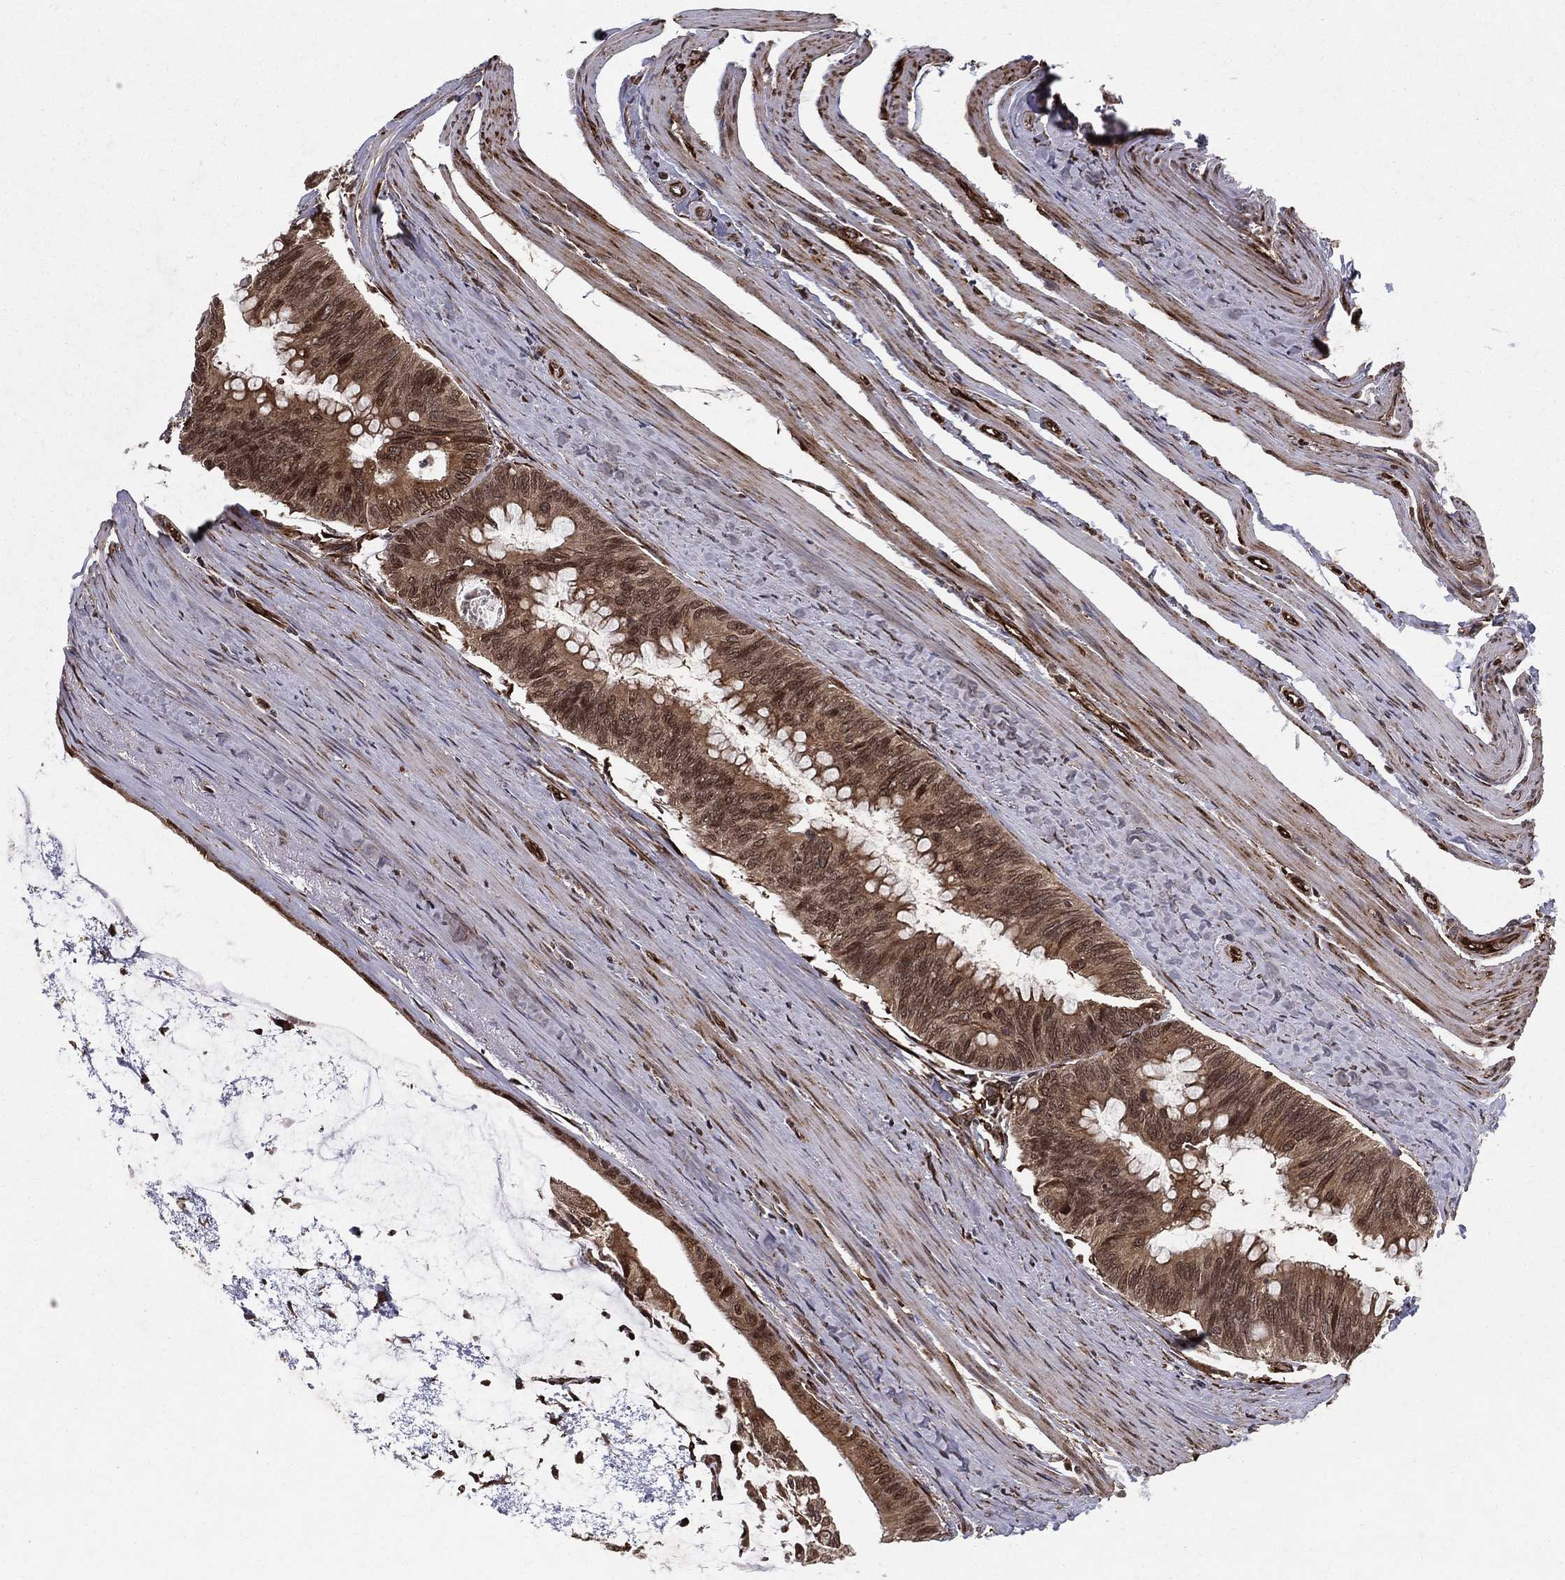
{"staining": {"intensity": "moderate", "quantity": ">75%", "location": "cytoplasmic/membranous"}, "tissue": "colorectal cancer", "cell_type": "Tumor cells", "image_type": "cancer", "snomed": [{"axis": "morphology", "description": "Normal tissue, NOS"}, {"axis": "morphology", "description": "Adenocarcinoma, NOS"}, {"axis": "topography", "description": "Colon"}], "caption": "Protein positivity by IHC exhibits moderate cytoplasmic/membranous expression in approximately >75% of tumor cells in colorectal cancer (adenocarcinoma). The staining is performed using DAB (3,3'-diaminobenzidine) brown chromogen to label protein expression. The nuclei are counter-stained blue using hematoxylin.", "gene": "CERS2", "patient": {"sex": "male", "age": 65}}